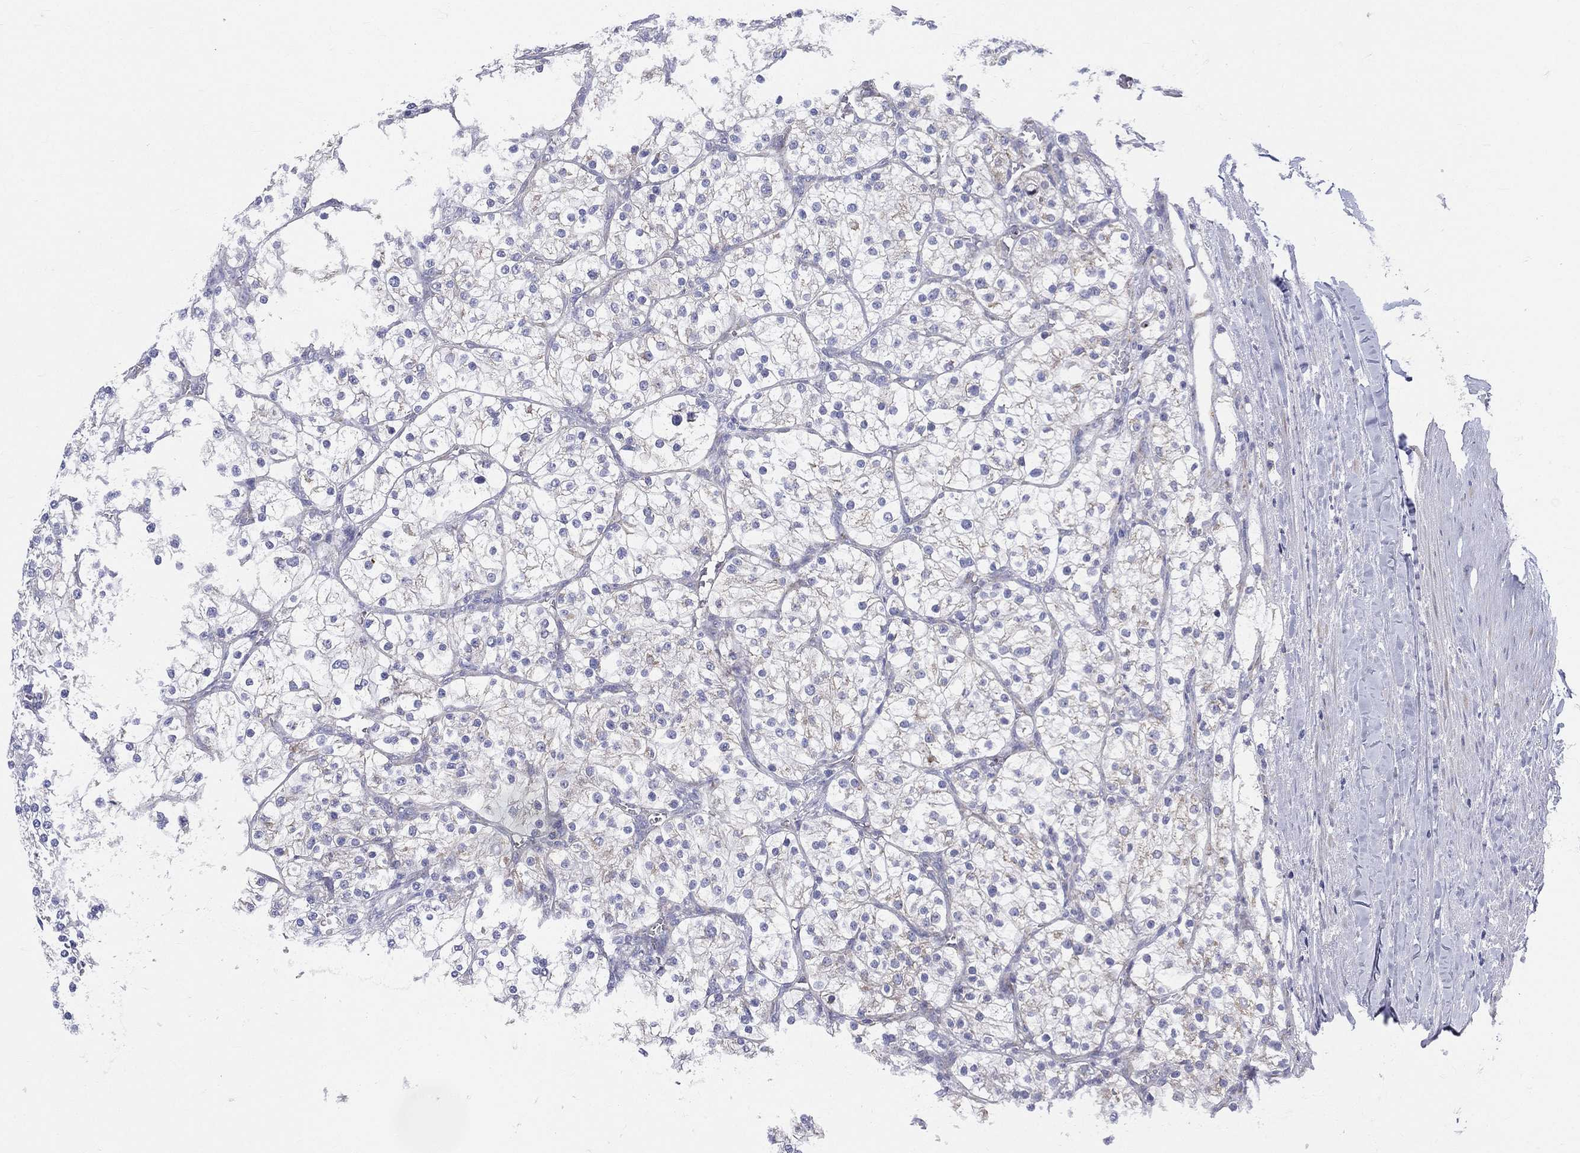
{"staining": {"intensity": "negative", "quantity": "none", "location": "none"}, "tissue": "renal cancer", "cell_type": "Tumor cells", "image_type": "cancer", "snomed": [{"axis": "morphology", "description": "Adenocarcinoma, NOS"}, {"axis": "topography", "description": "Kidney"}], "caption": "This image is of renal cancer (adenocarcinoma) stained with immunohistochemistry to label a protein in brown with the nuclei are counter-stained blue. There is no expression in tumor cells. (DAB (3,3'-diaminobenzidine) immunohistochemistry, high magnification).", "gene": "PWWP3A", "patient": {"sex": "male", "age": 80}}